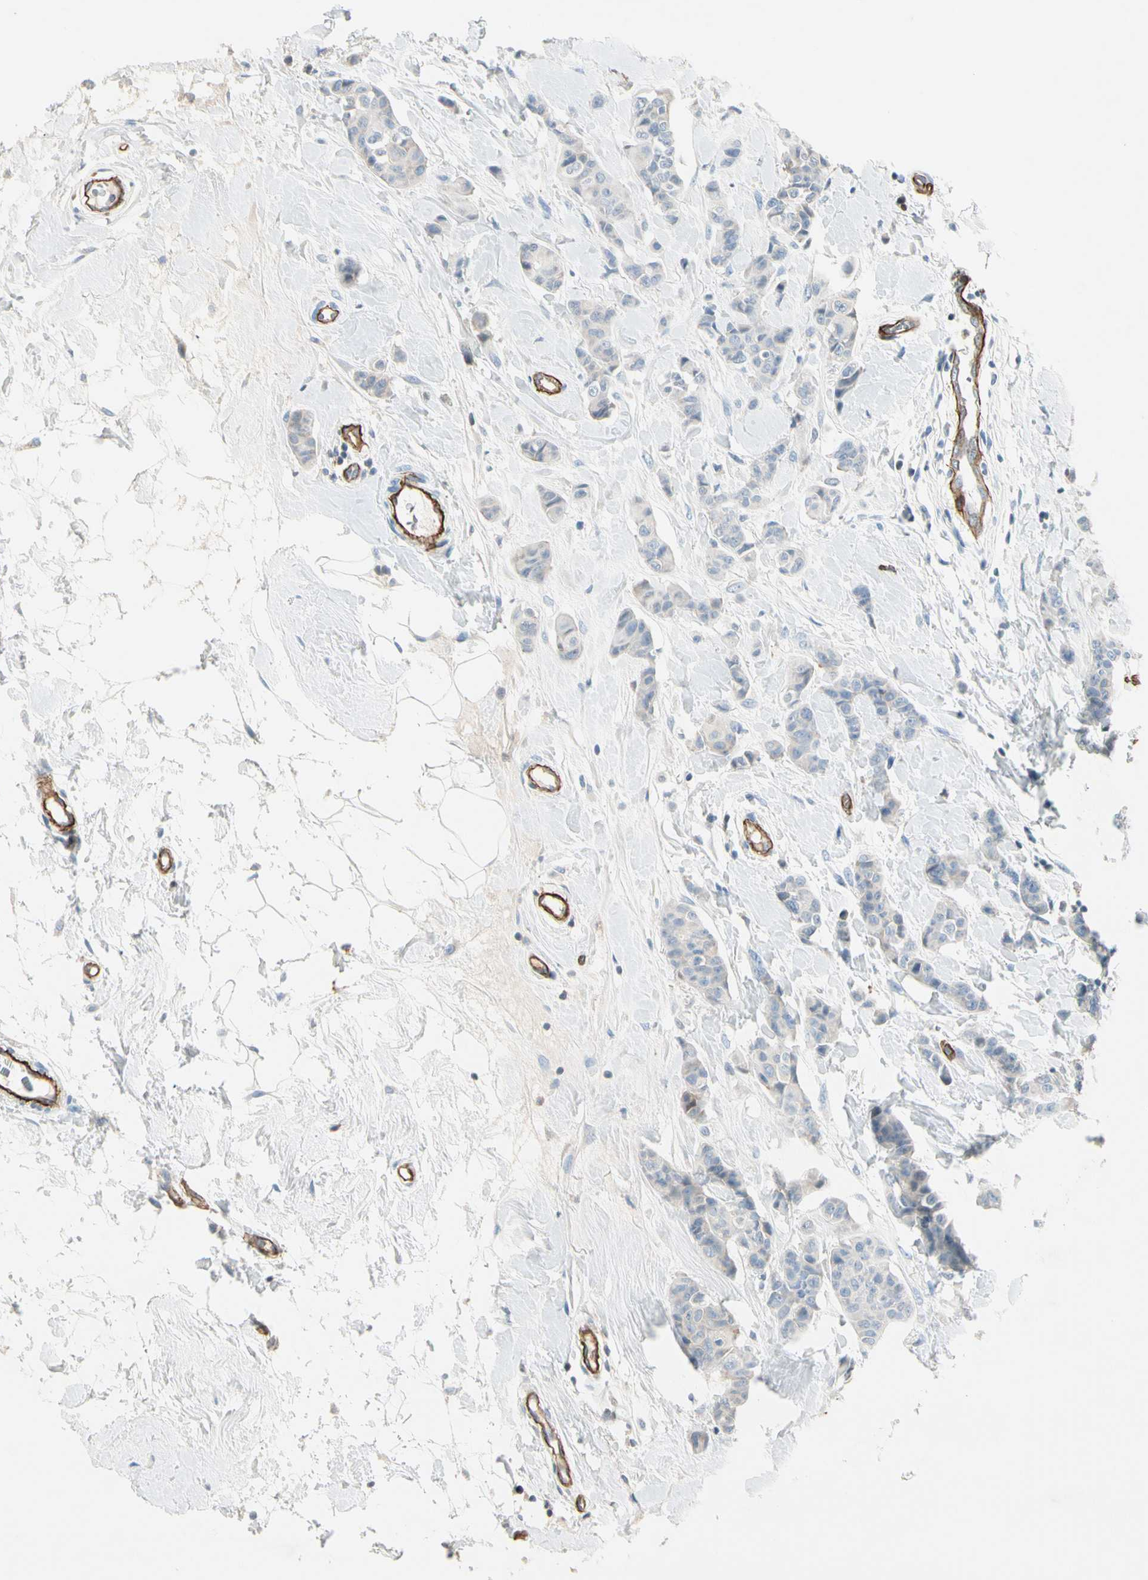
{"staining": {"intensity": "negative", "quantity": "none", "location": "none"}, "tissue": "breast cancer", "cell_type": "Tumor cells", "image_type": "cancer", "snomed": [{"axis": "morphology", "description": "Normal tissue, NOS"}, {"axis": "morphology", "description": "Duct carcinoma"}, {"axis": "topography", "description": "Breast"}], "caption": "The immunohistochemistry micrograph has no significant expression in tumor cells of breast cancer (invasive ductal carcinoma) tissue.", "gene": "CD93", "patient": {"sex": "female", "age": 40}}